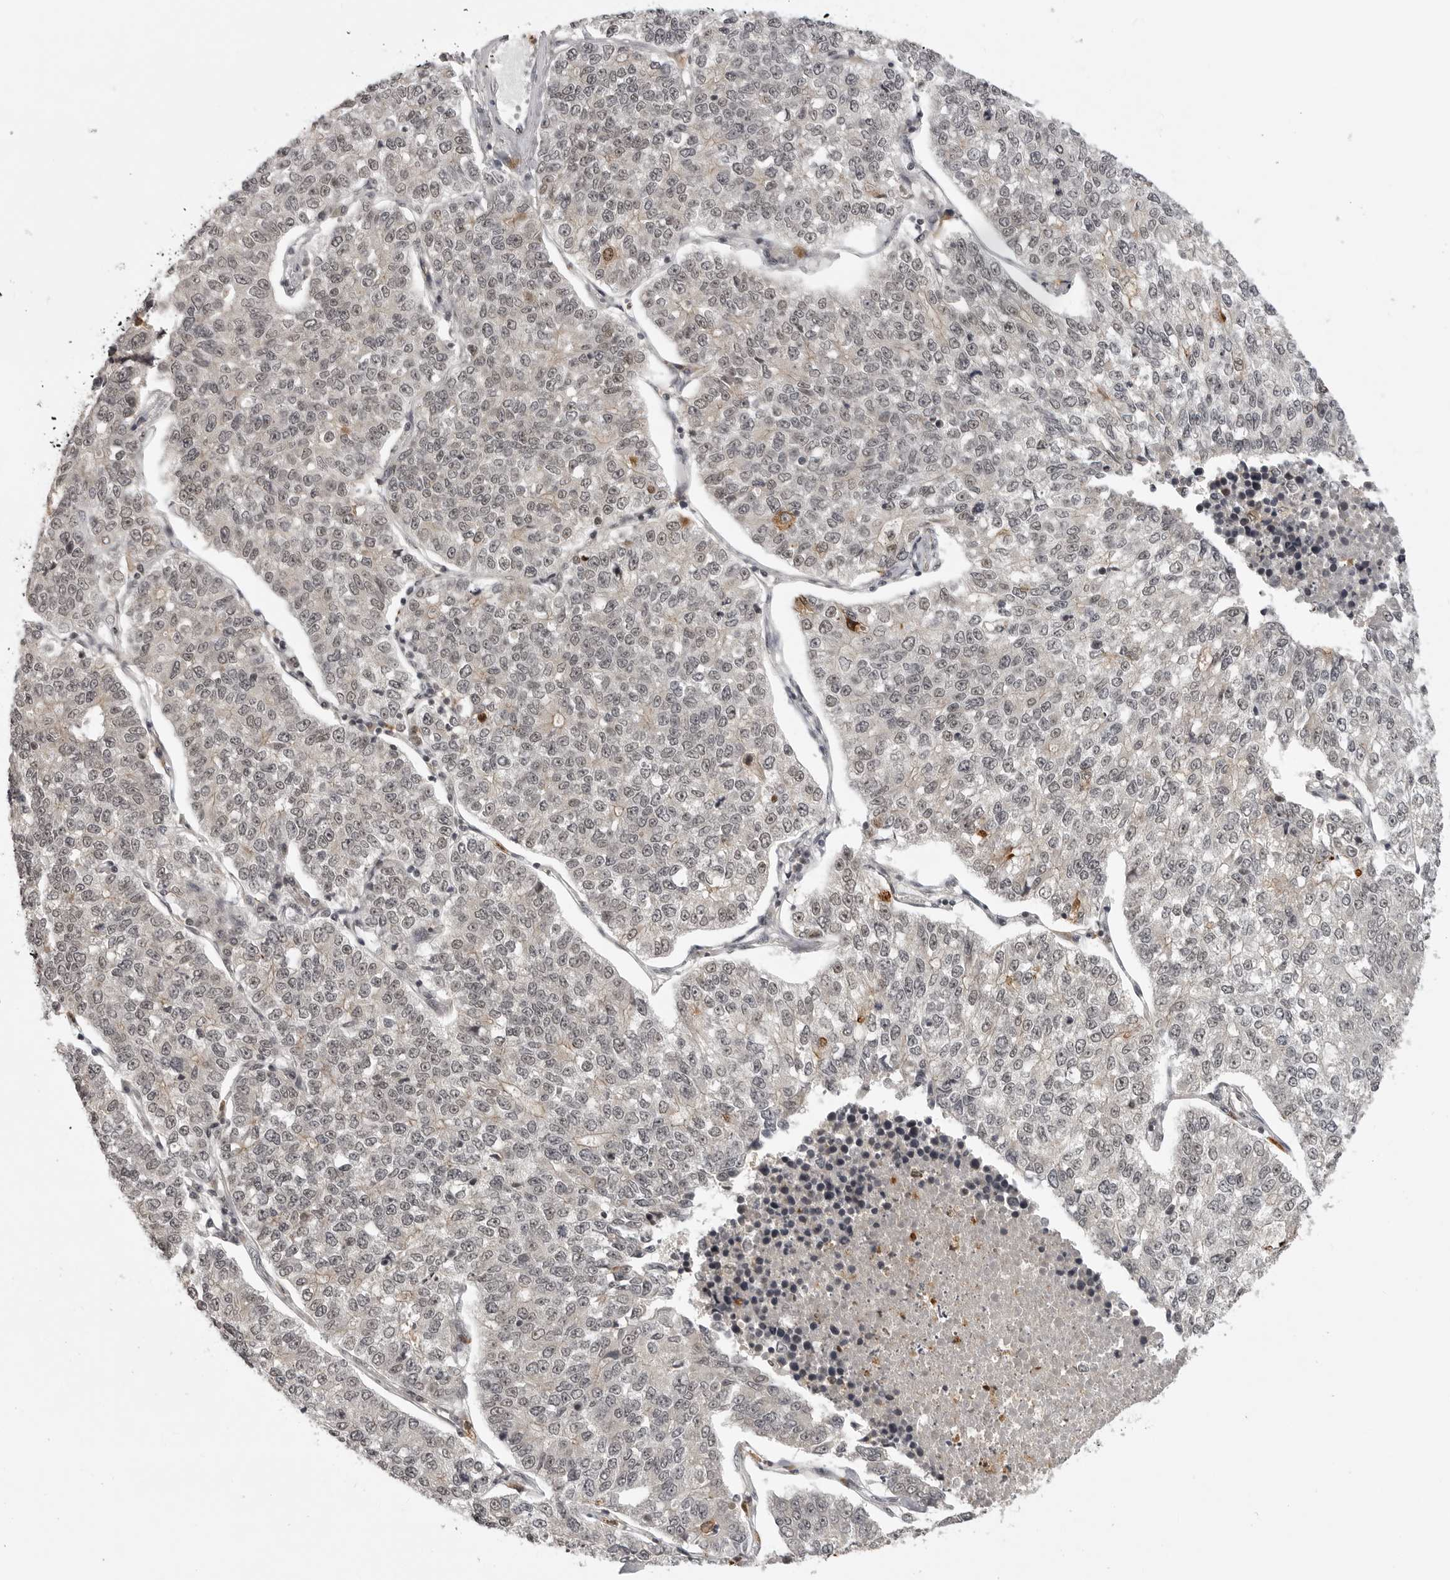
{"staining": {"intensity": "negative", "quantity": "none", "location": "none"}, "tissue": "lung cancer", "cell_type": "Tumor cells", "image_type": "cancer", "snomed": [{"axis": "morphology", "description": "Adenocarcinoma, NOS"}, {"axis": "topography", "description": "Lung"}], "caption": "An immunohistochemistry (IHC) micrograph of lung cancer (adenocarcinoma) is shown. There is no staining in tumor cells of lung cancer (adenocarcinoma).", "gene": "PEG3", "patient": {"sex": "male", "age": 49}}